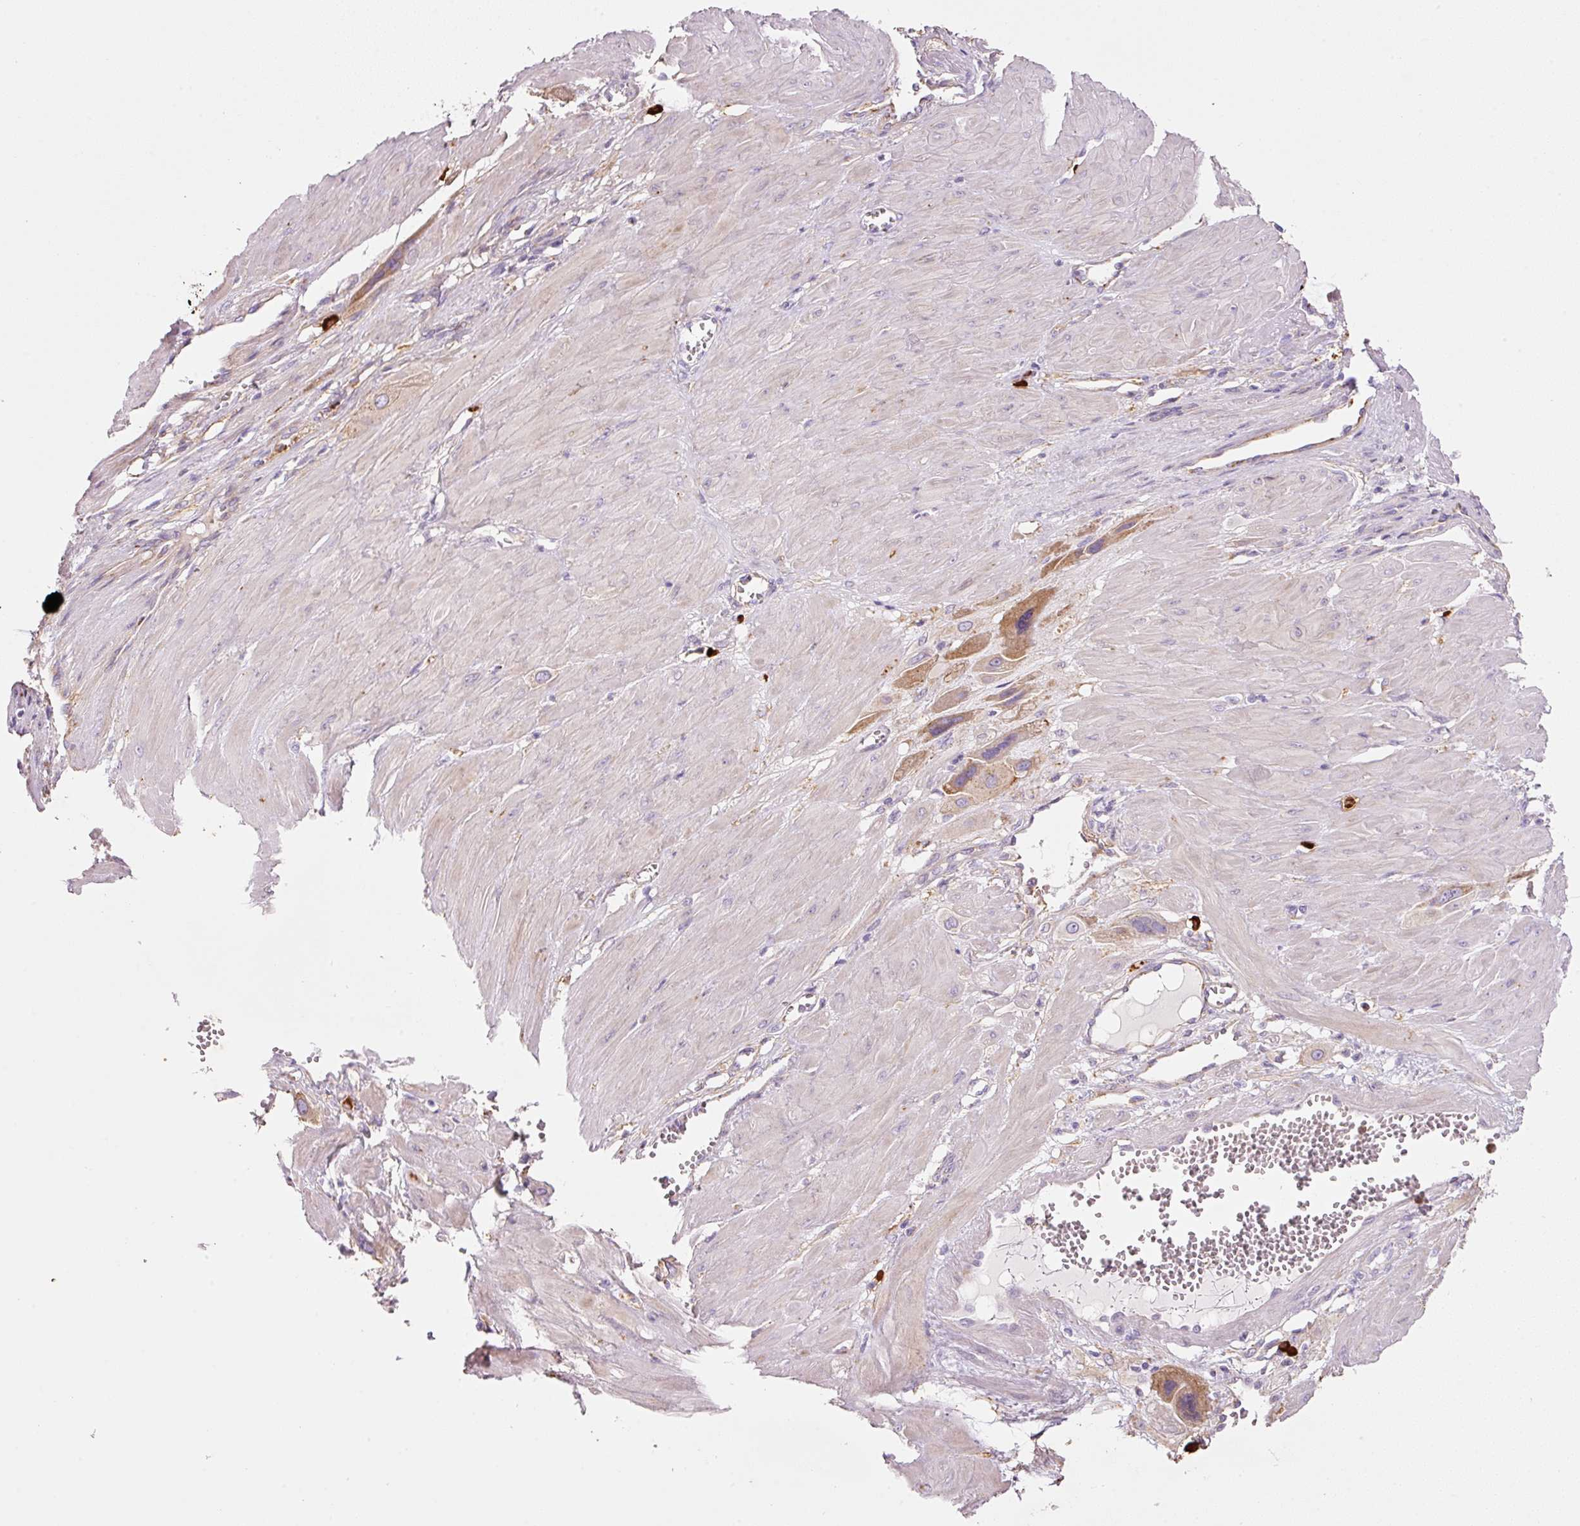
{"staining": {"intensity": "moderate", "quantity": "25%-75%", "location": "cytoplasmic/membranous"}, "tissue": "cervical cancer", "cell_type": "Tumor cells", "image_type": "cancer", "snomed": [{"axis": "morphology", "description": "Squamous cell carcinoma, NOS"}, {"axis": "topography", "description": "Cervix"}], "caption": "Cervical squamous cell carcinoma stained with DAB (3,3'-diaminobenzidine) immunohistochemistry shows medium levels of moderate cytoplasmic/membranous expression in about 25%-75% of tumor cells. The protein is stained brown, and the nuclei are stained in blue (DAB IHC with brightfield microscopy, high magnification).", "gene": "TMC8", "patient": {"sex": "female", "age": 34}}